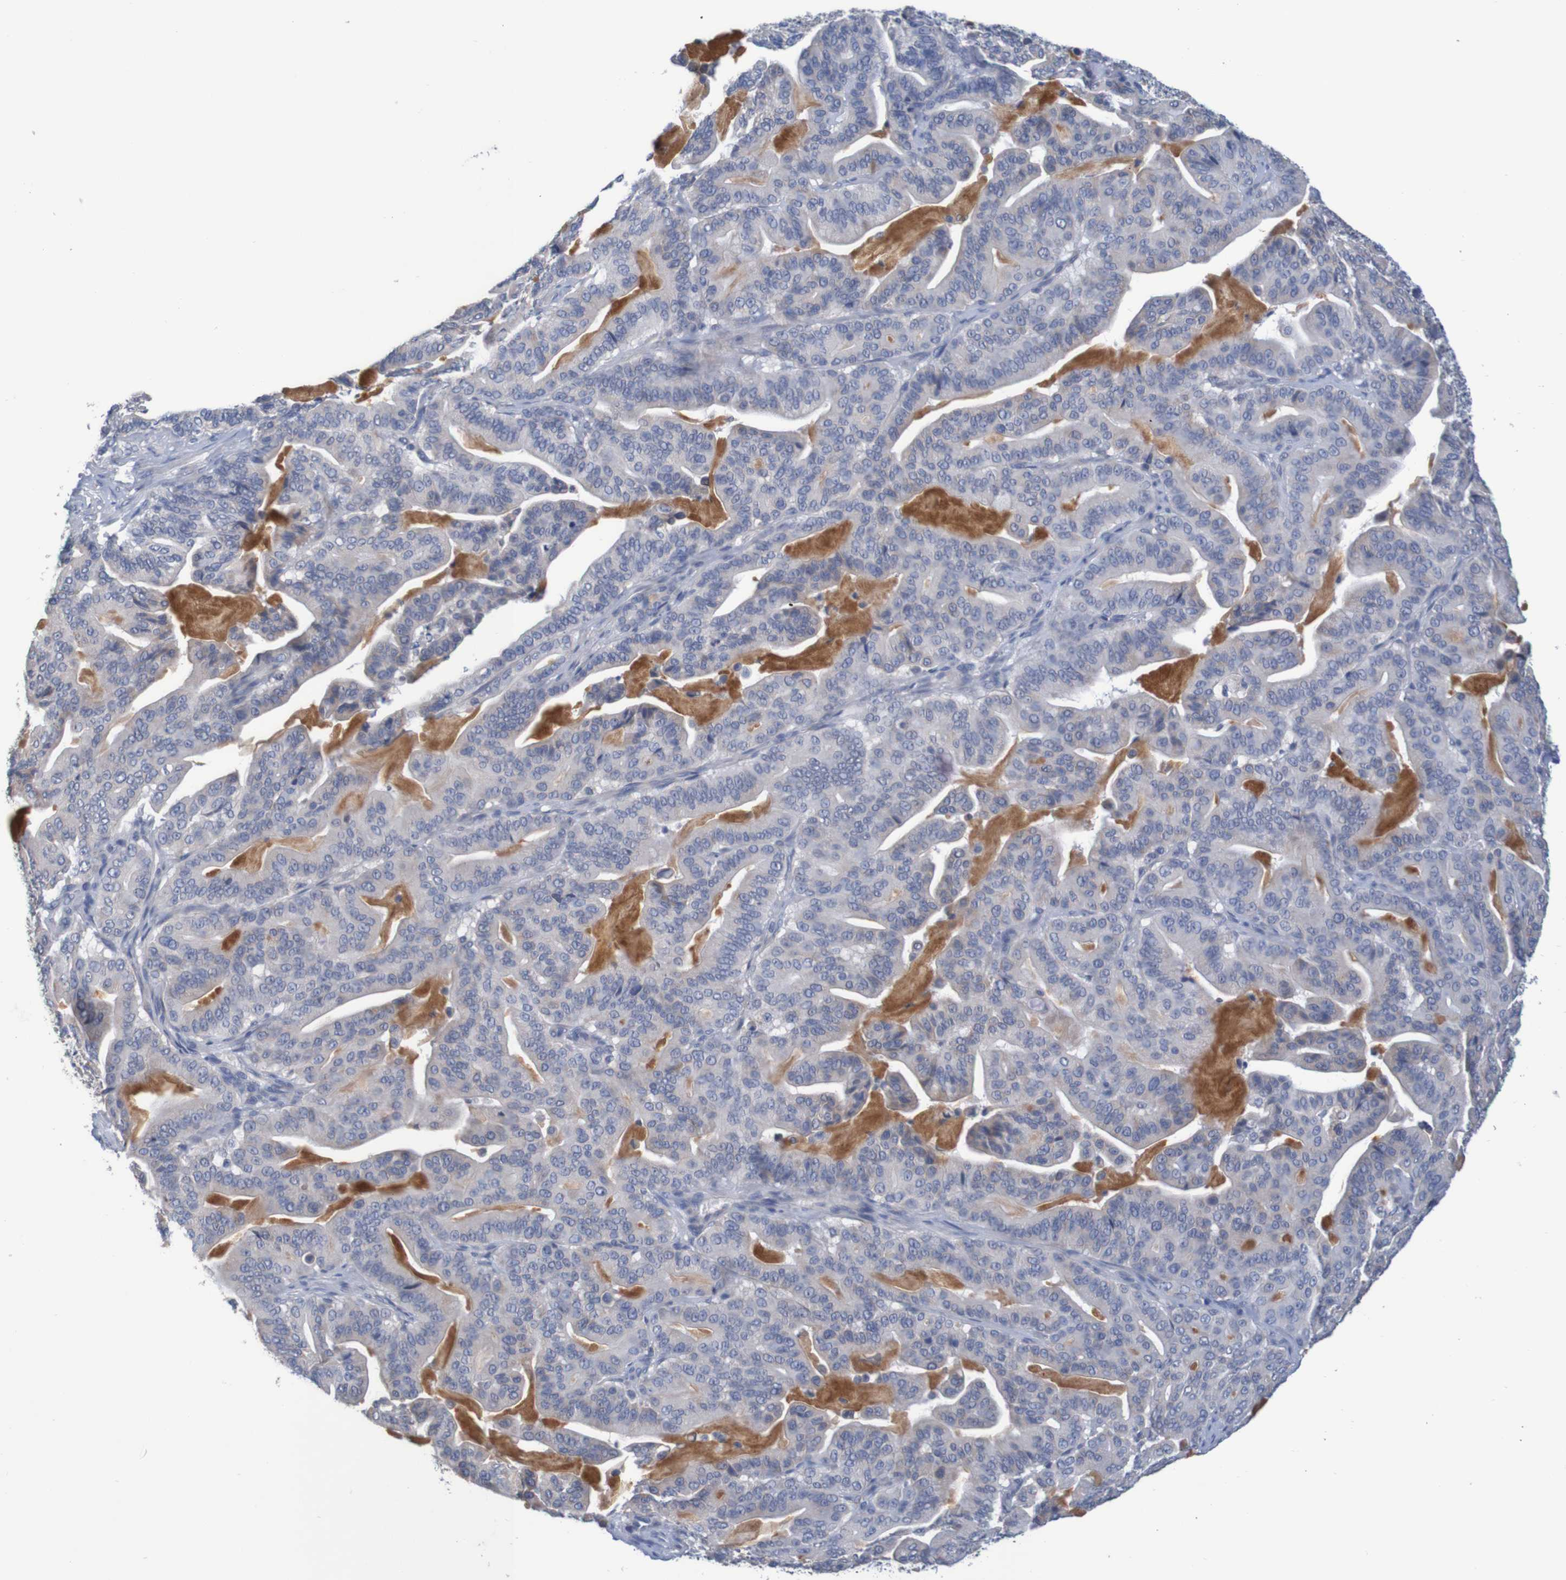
{"staining": {"intensity": "weak", "quantity": "<25%", "location": "cytoplasmic/membranous"}, "tissue": "pancreatic cancer", "cell_type": "Tumor cells", "image_type": "cancer", "snomed": [{"axis": "morphology", "description": "Adenocarcinoma, NOS"}, {"axis": "topography", "description": "Pancreas"}], "caption": "IHC histopathology image of human adenocarcinoma (pancreatic) stained for a protein (brown), which shows no staining in tumor cells.", "gene": "LTA", "patient": {"sex": "male", "age": 63}}